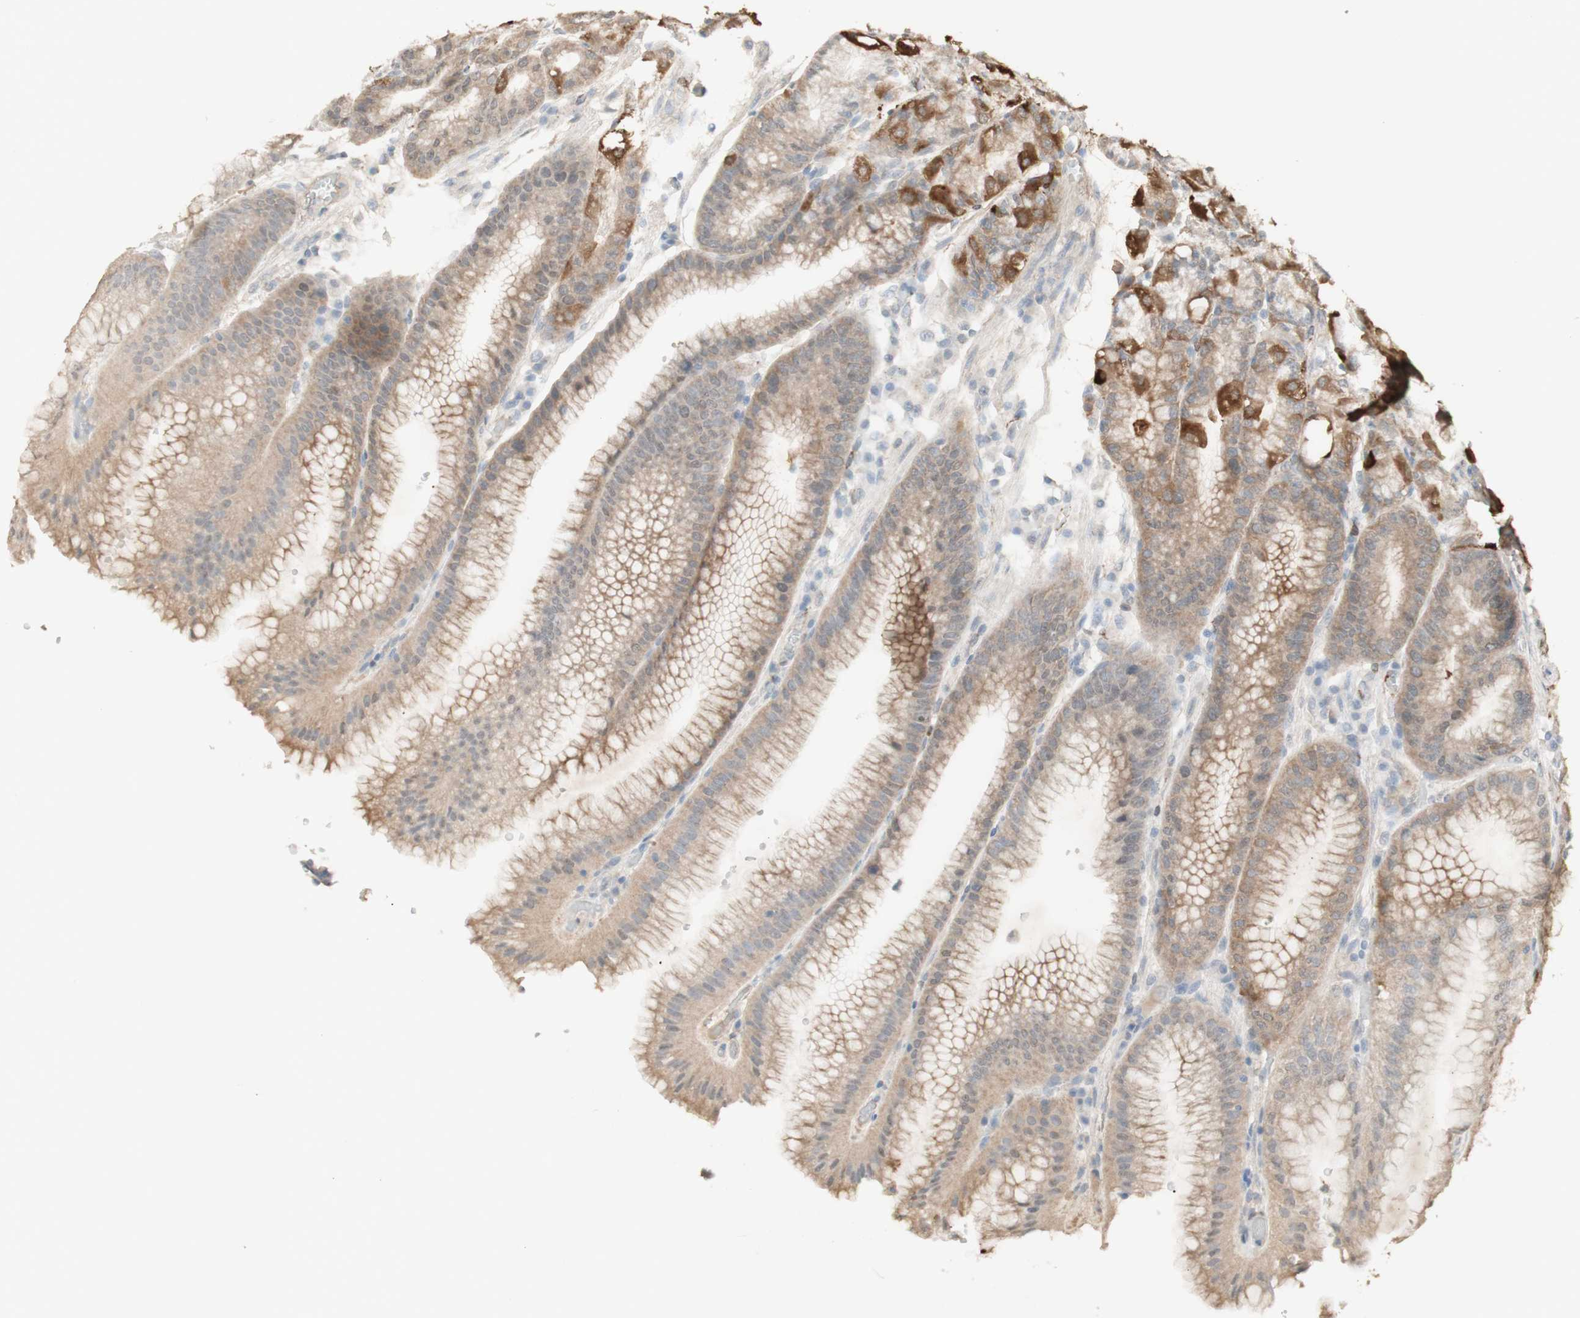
{"staining": {"intensity": "strong", "quantity": "<25%", "location": "cytoplasmic/membranous"}, "tissue": "stomach", "cell_type": "Glandular cells", "image_type": "normal", "snomed": [{"axis": "morphology", "description": "Normal tissue, NOS"}, {"axis": "topography", "description": "Stomach, lower"}], "caption": "This photomicrograph exhibits immunohistochemistry staining of benign human stomach, with medium strong cytoplasmic/membranous staining in about <25% of glandular cells.", "gene": "MUC3A", "patient": {"sex": "male", "age": 71}}